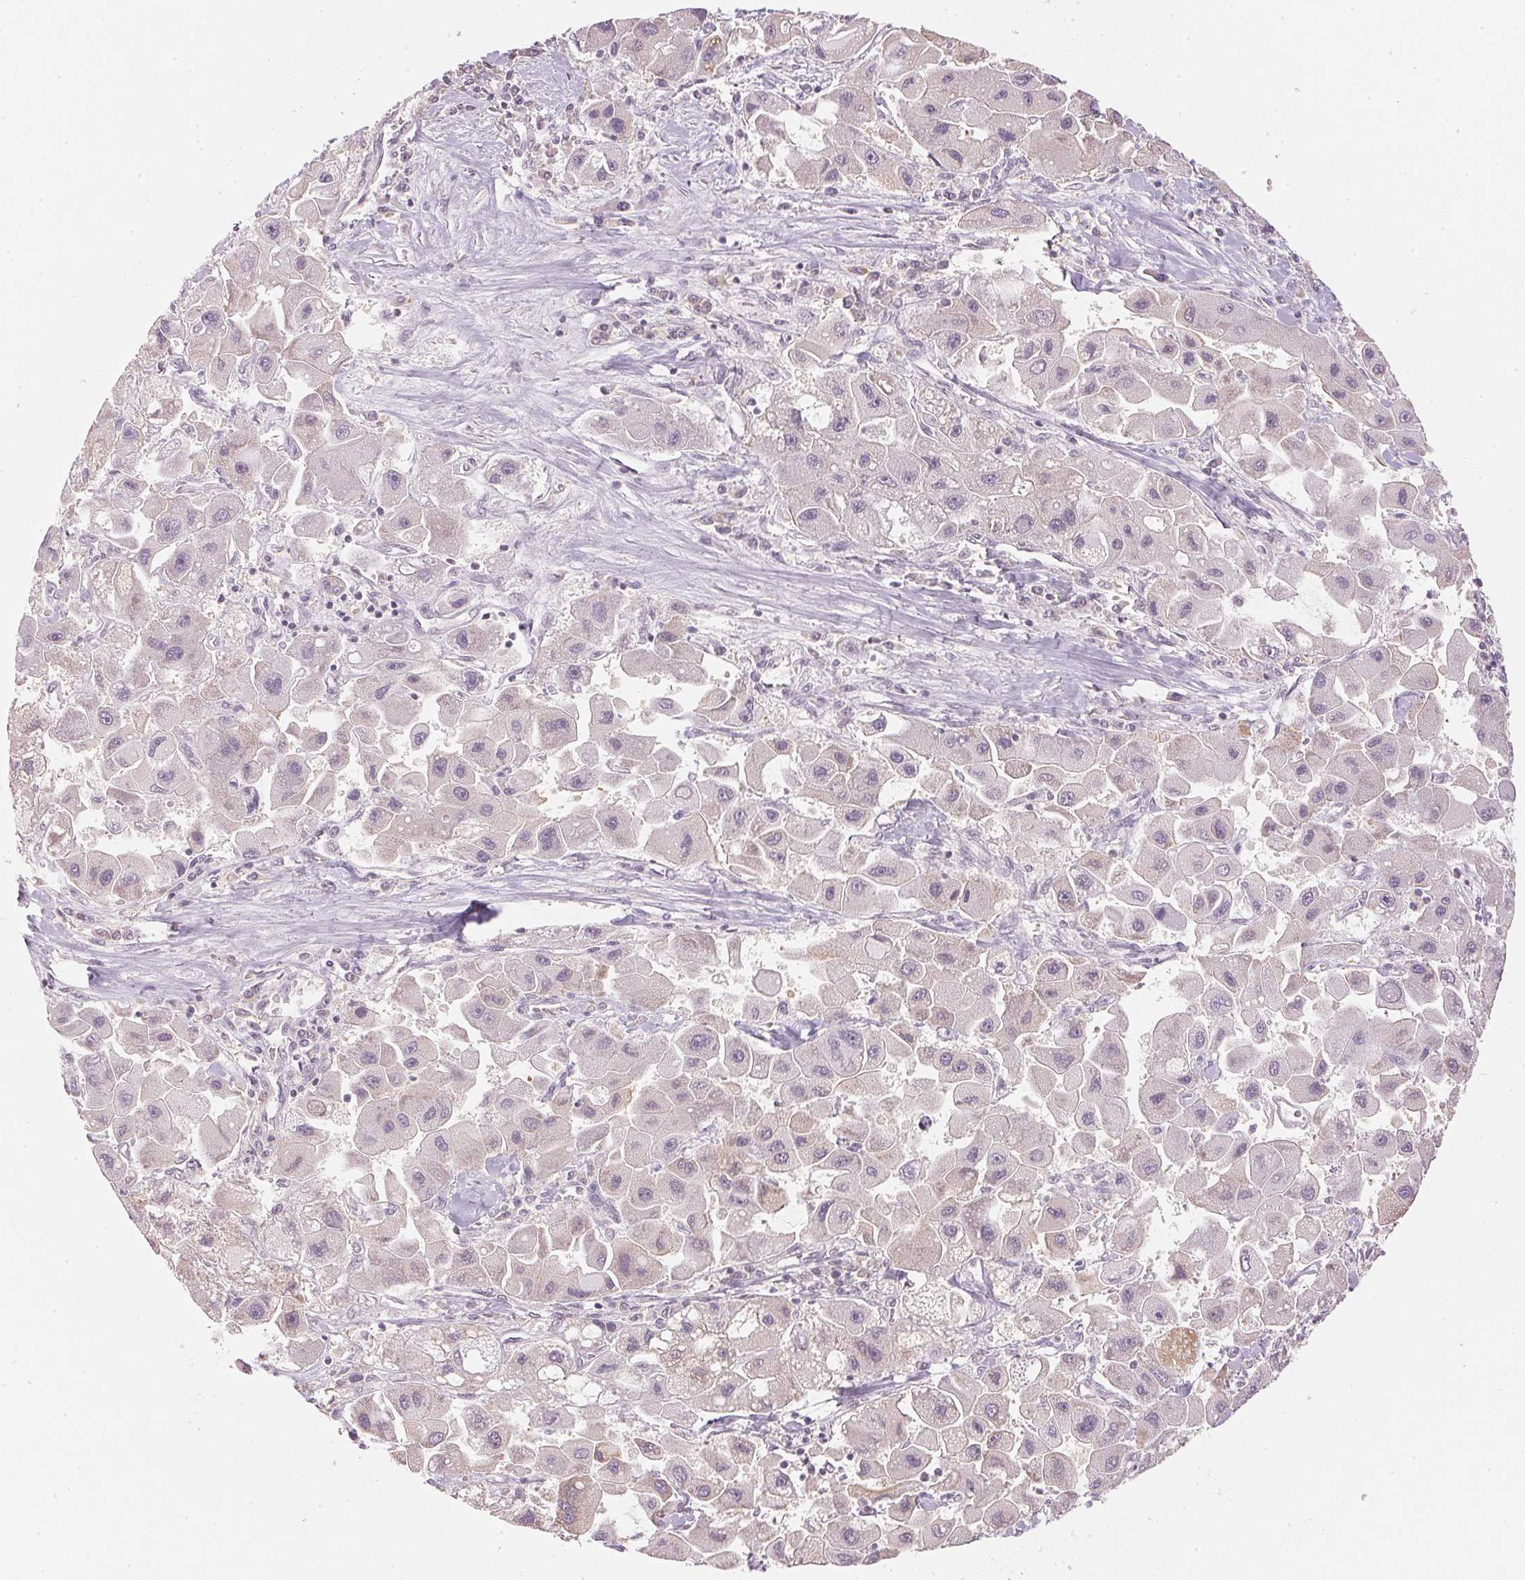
{"staining": {"intensity": "negative", "quantity": "none", "location": "none"}, "tissue": "liver cancer", "cell_type": "Tumor cells", "image_type": "cancer", "snomed": [{"axis": "morphology", "description": "Carcinoma, Hepatocellular, NOS"}, {"axis": "topography", "description": "Liver"}], "caption": "Immunohistochemistry (IHC) image of hepatocellular carcinoma (liver) stained for a protein (brown), which displays no positivity in tumor cells.", "gene": "KPRP", "patient": {"sex": "male", "age": 24}}